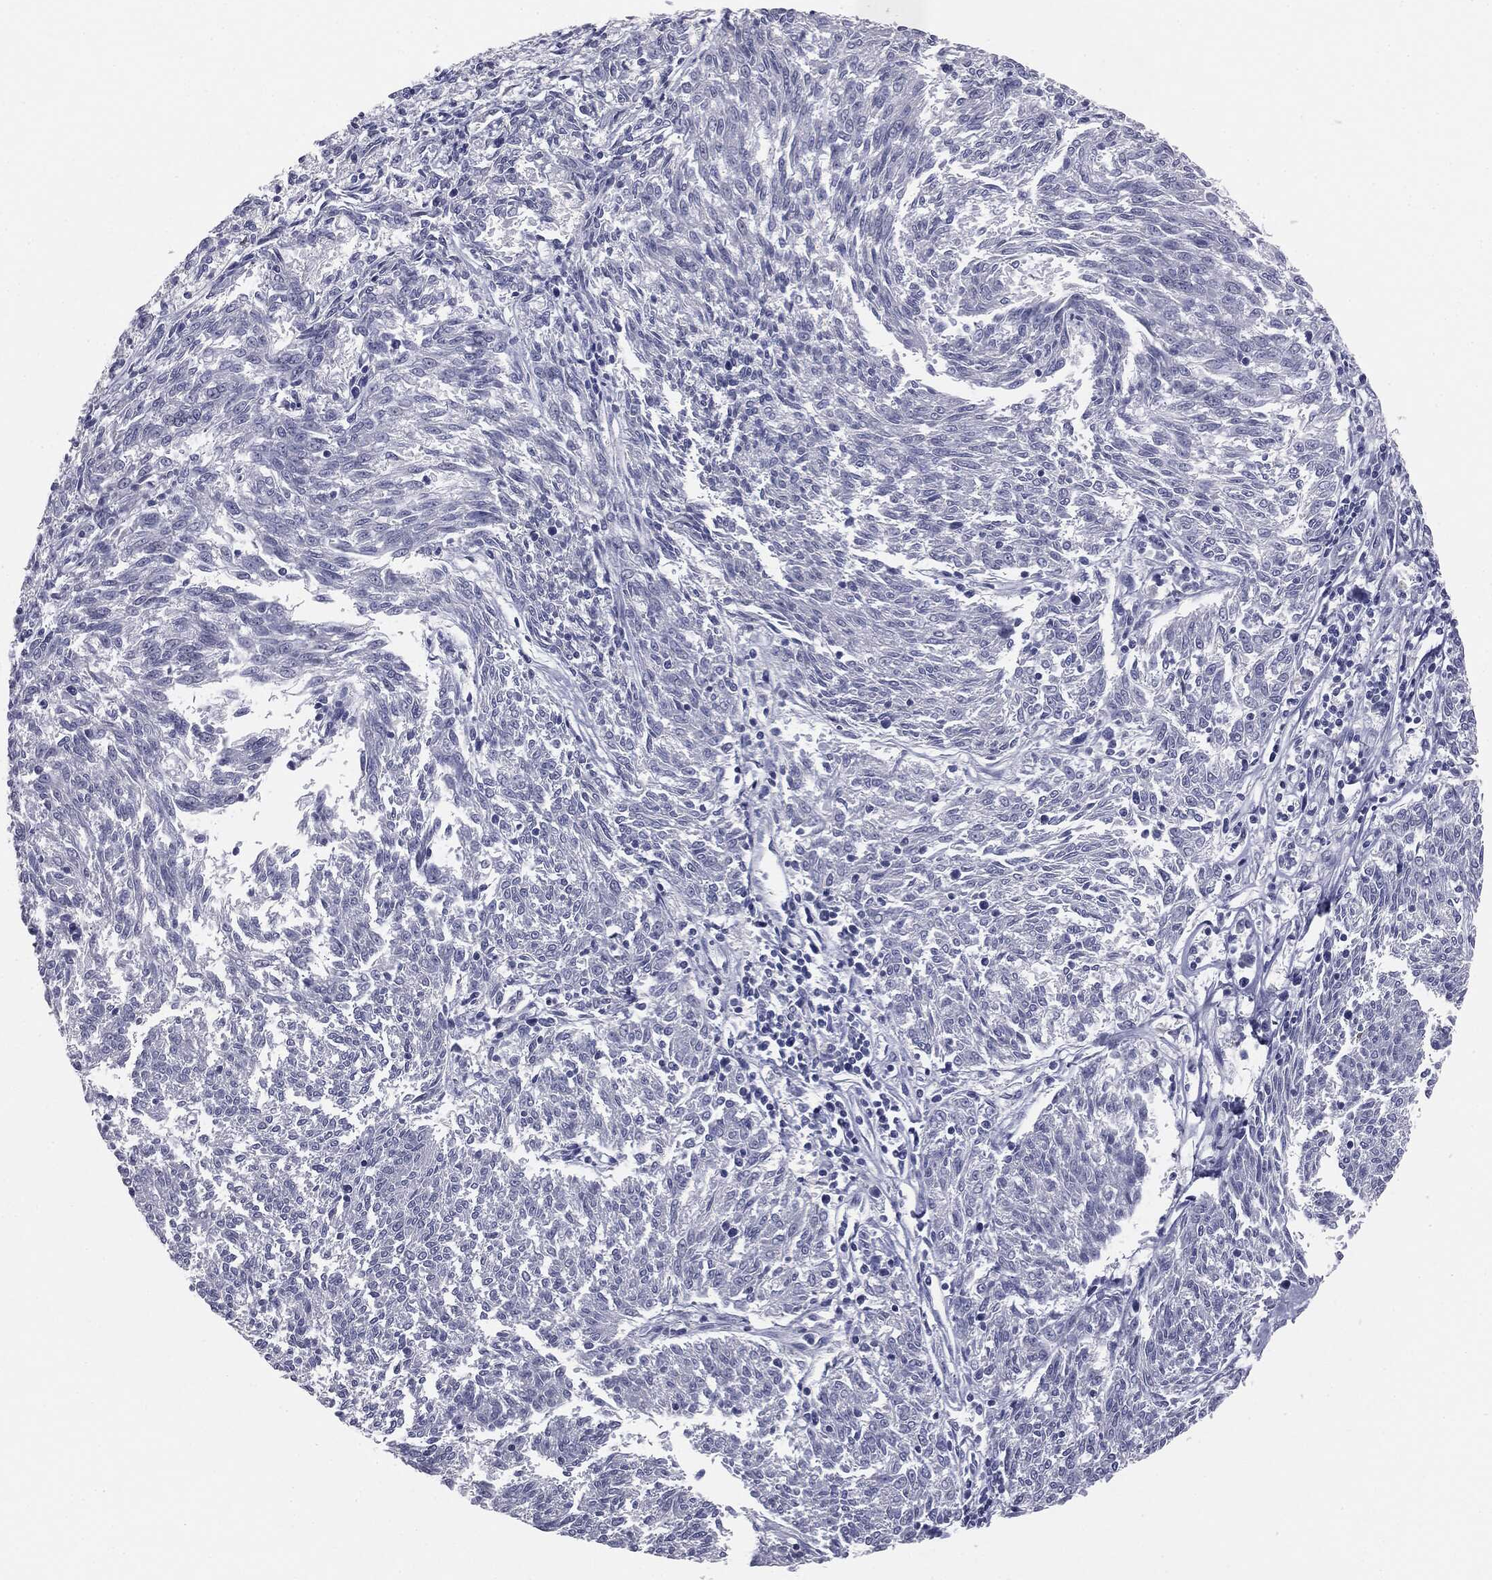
{"staining": {"intensity": "negative", "quantity": "none", "location": "none"}, "tissue": "melanoma", "cell_type": "Tumor cells", "image_type": "cancer", "snomed": [{"axis": "morphology", "description": "Malignant melanoma, NOS"}, {"axis": "topography", "description": "Skin"}], "caption": "Tumor cells are negative for protein expression in human malignant melanoma.", "gene": "MUC5AC", "patient": {"sex": "female", "age": 72}}